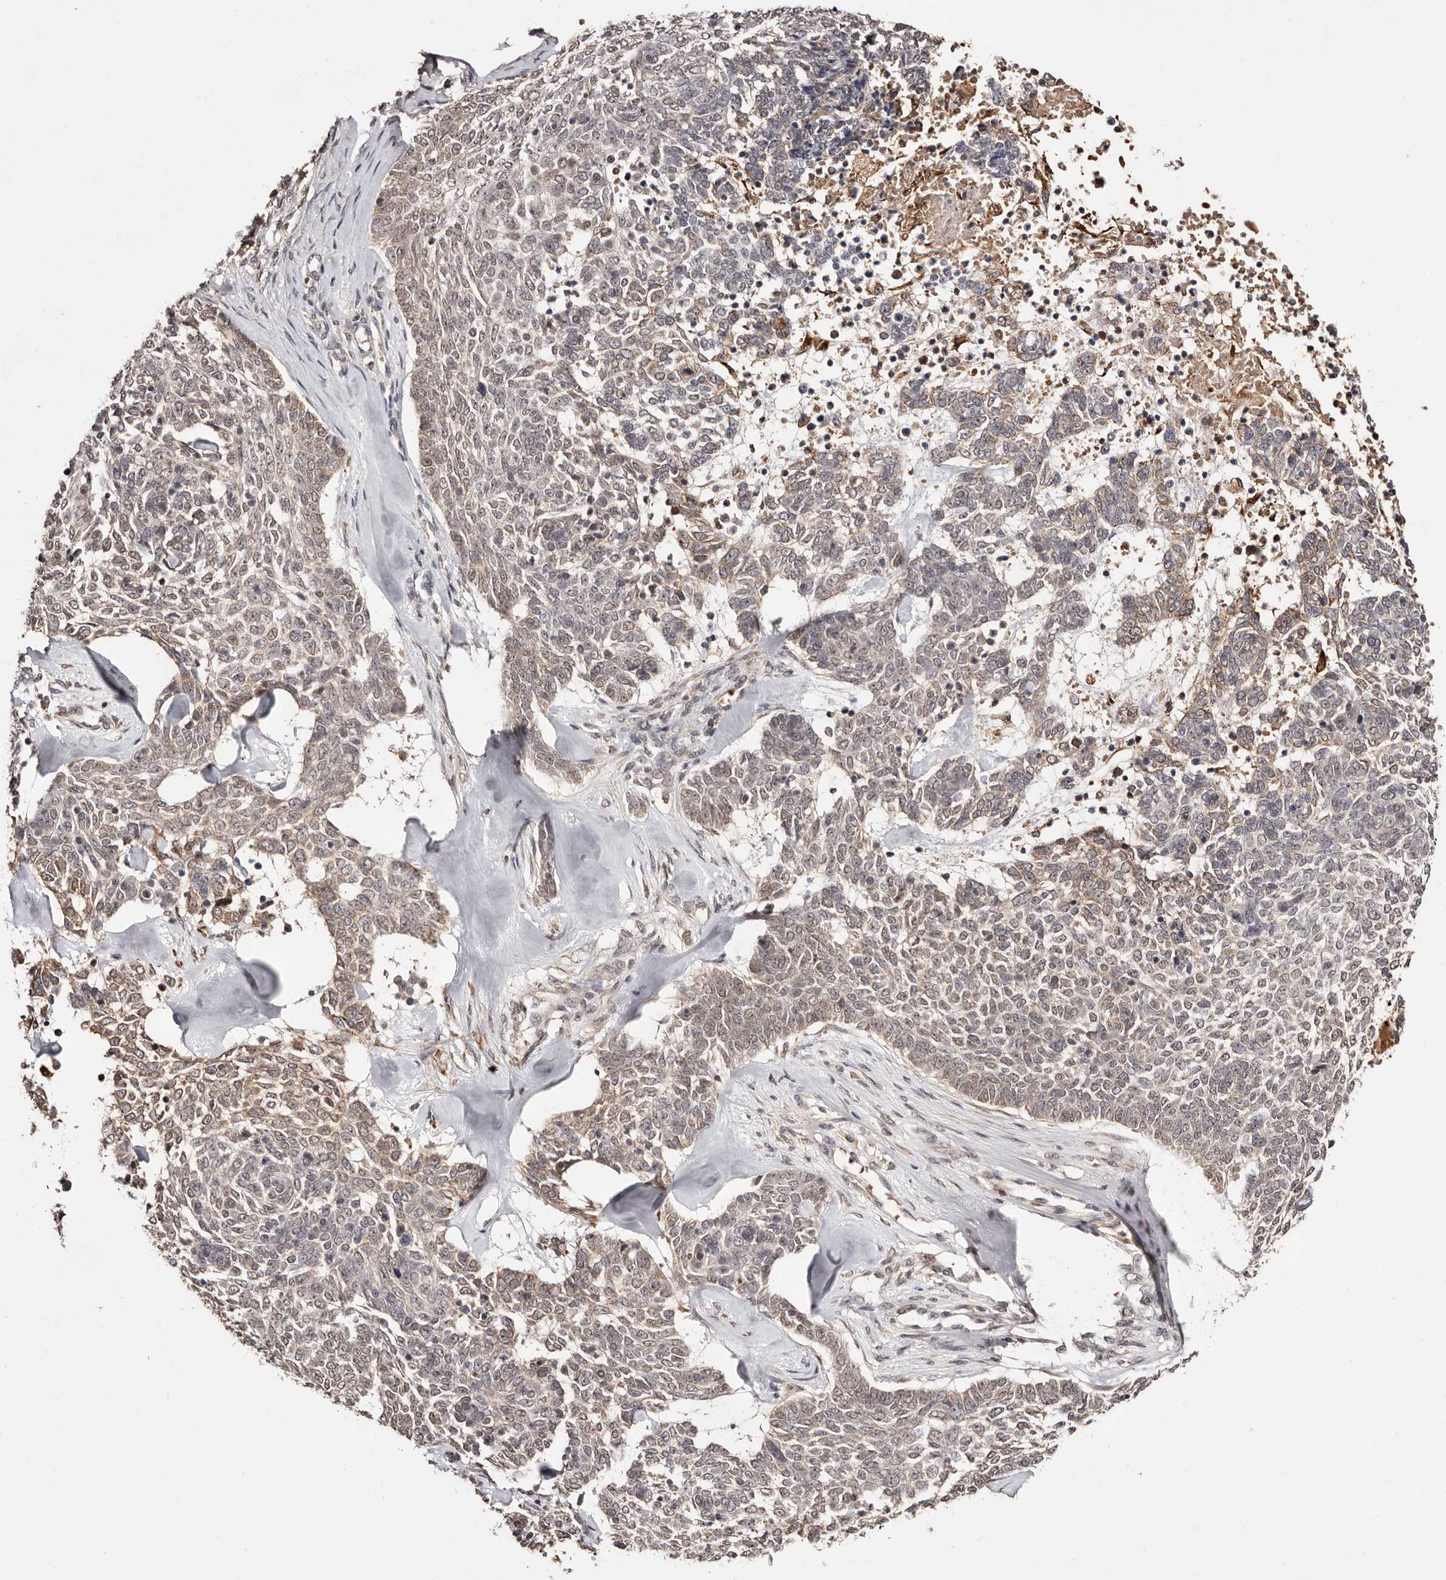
{"staining": {"intensity": "weak", "quantity": "25%-75%", "location": "cytoplasmic/membranous,nuclear"}, "tissue": "skin cancer", "cell_type": "Tumor cells", "image_type": "cancer", "snomed": [{"axis": "morphology", "description": "Basal cell carcinoma"}, {"axis": "topography", "description": "Skin"}], "caption": "Immunohistochemical staining of skin cancer (basal cell carcinoma) demonstrates low levels of weak cytoplasmic/membranous and nuclear protein staining in approximately 25%-75% of tumor cells.", "gene": "BICRAL", "patient": {"sex": "female", "age": 81}}